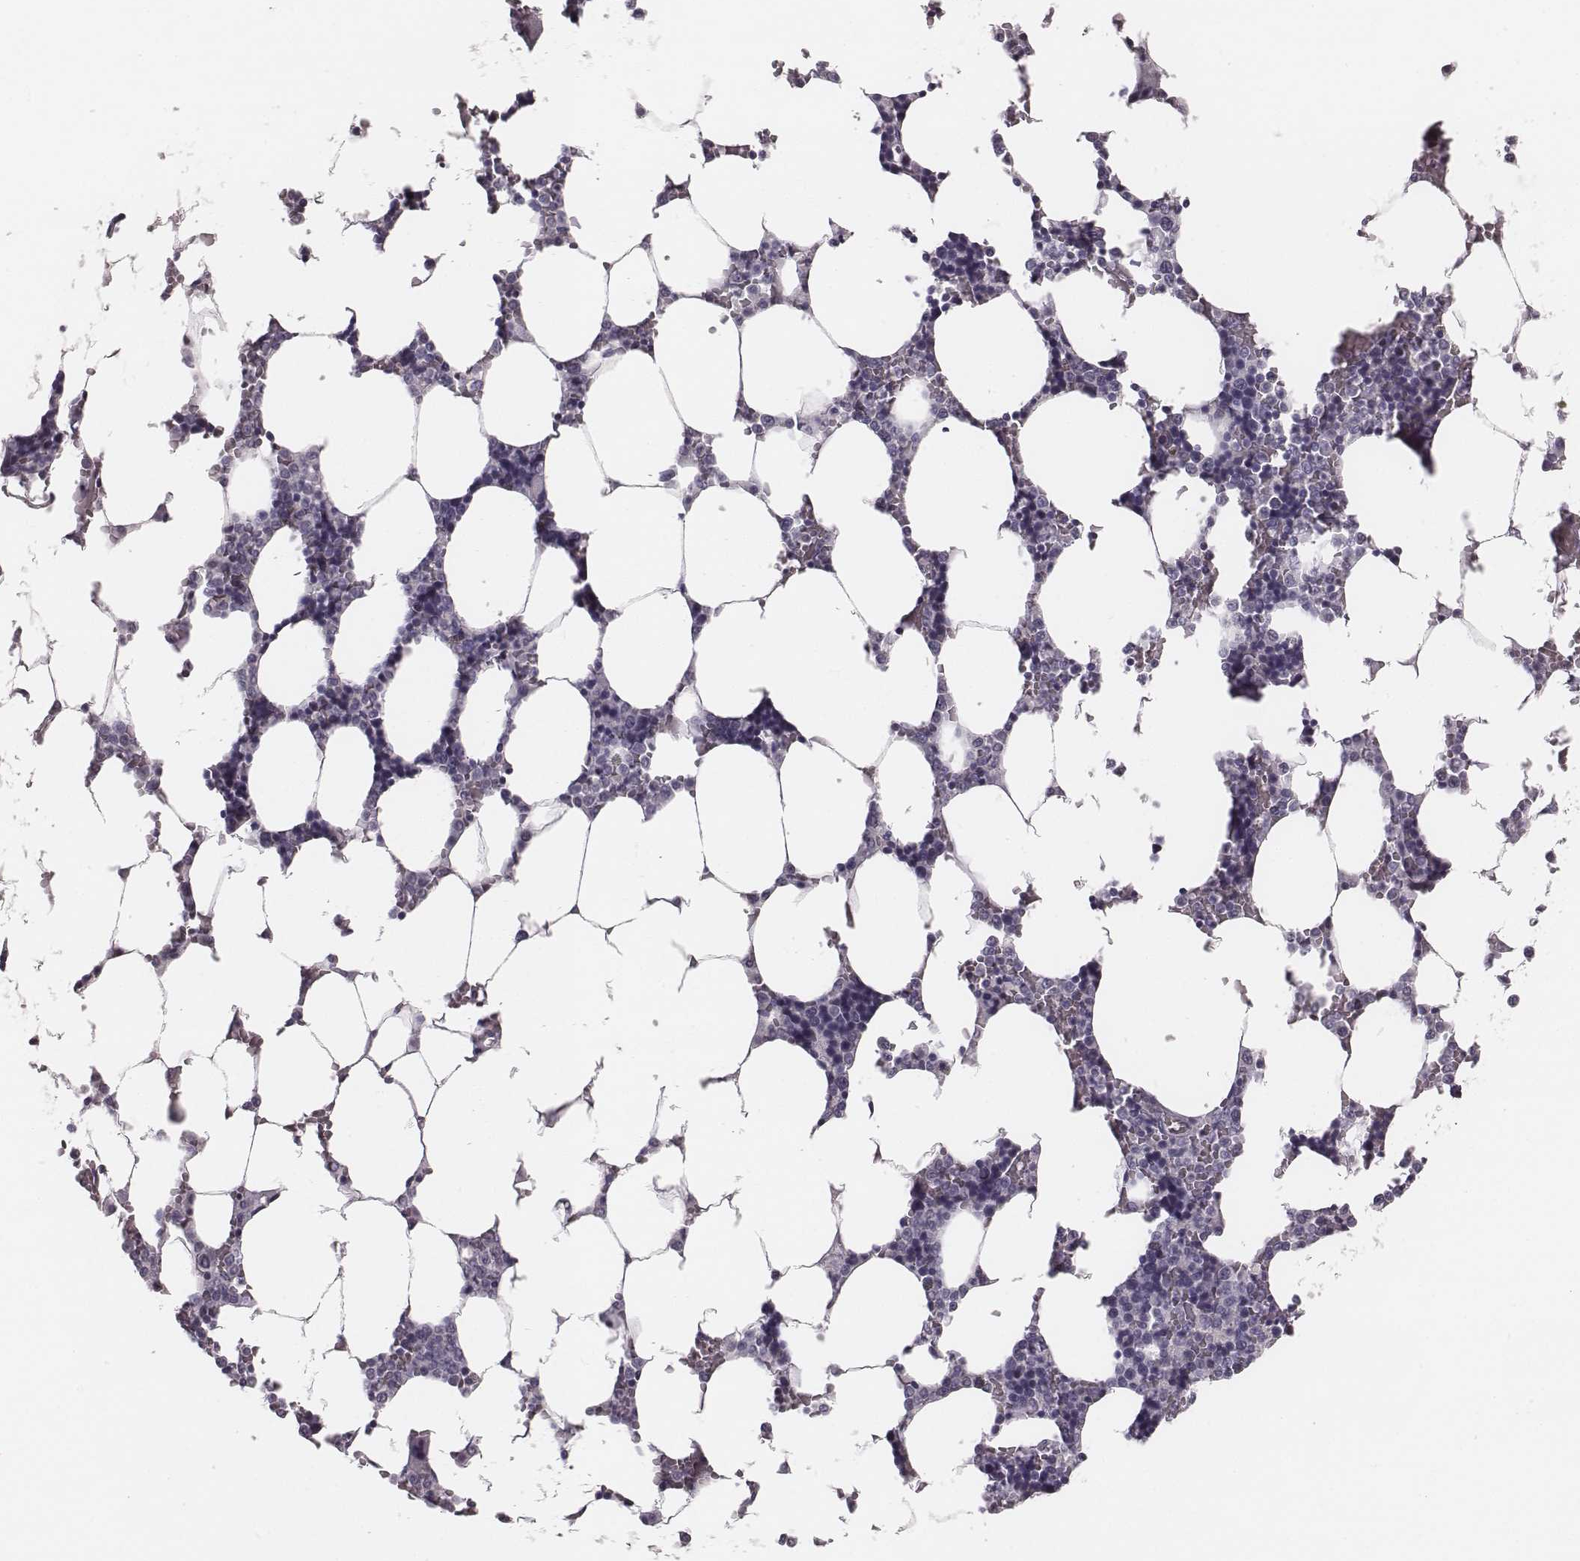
{"staining": {"intensity": "negative", "quantity": "none", "location": "none"}, "tissue": "bone marrow", "cell_type": "Hematopoietic cells", "image_type": "normal", "snomed": [{"axis": "morphology", "description": "Normal tissue, NOS"}, {"axis": "topography", "description": "Bone marrow"}], "caption": "A histopathology image of bone marrow stained for a protein exhibits no brown staining in hematopoietic cells. The staining was performed using DAB (3,3'-diaminobenzidine) to visualize the protein expression in brown, while the nuclei were stained in blue with hematoxylin (Magnification: 20x).", "gene": "CSHL1", "patient": {"sex": "female", "age": 52}}